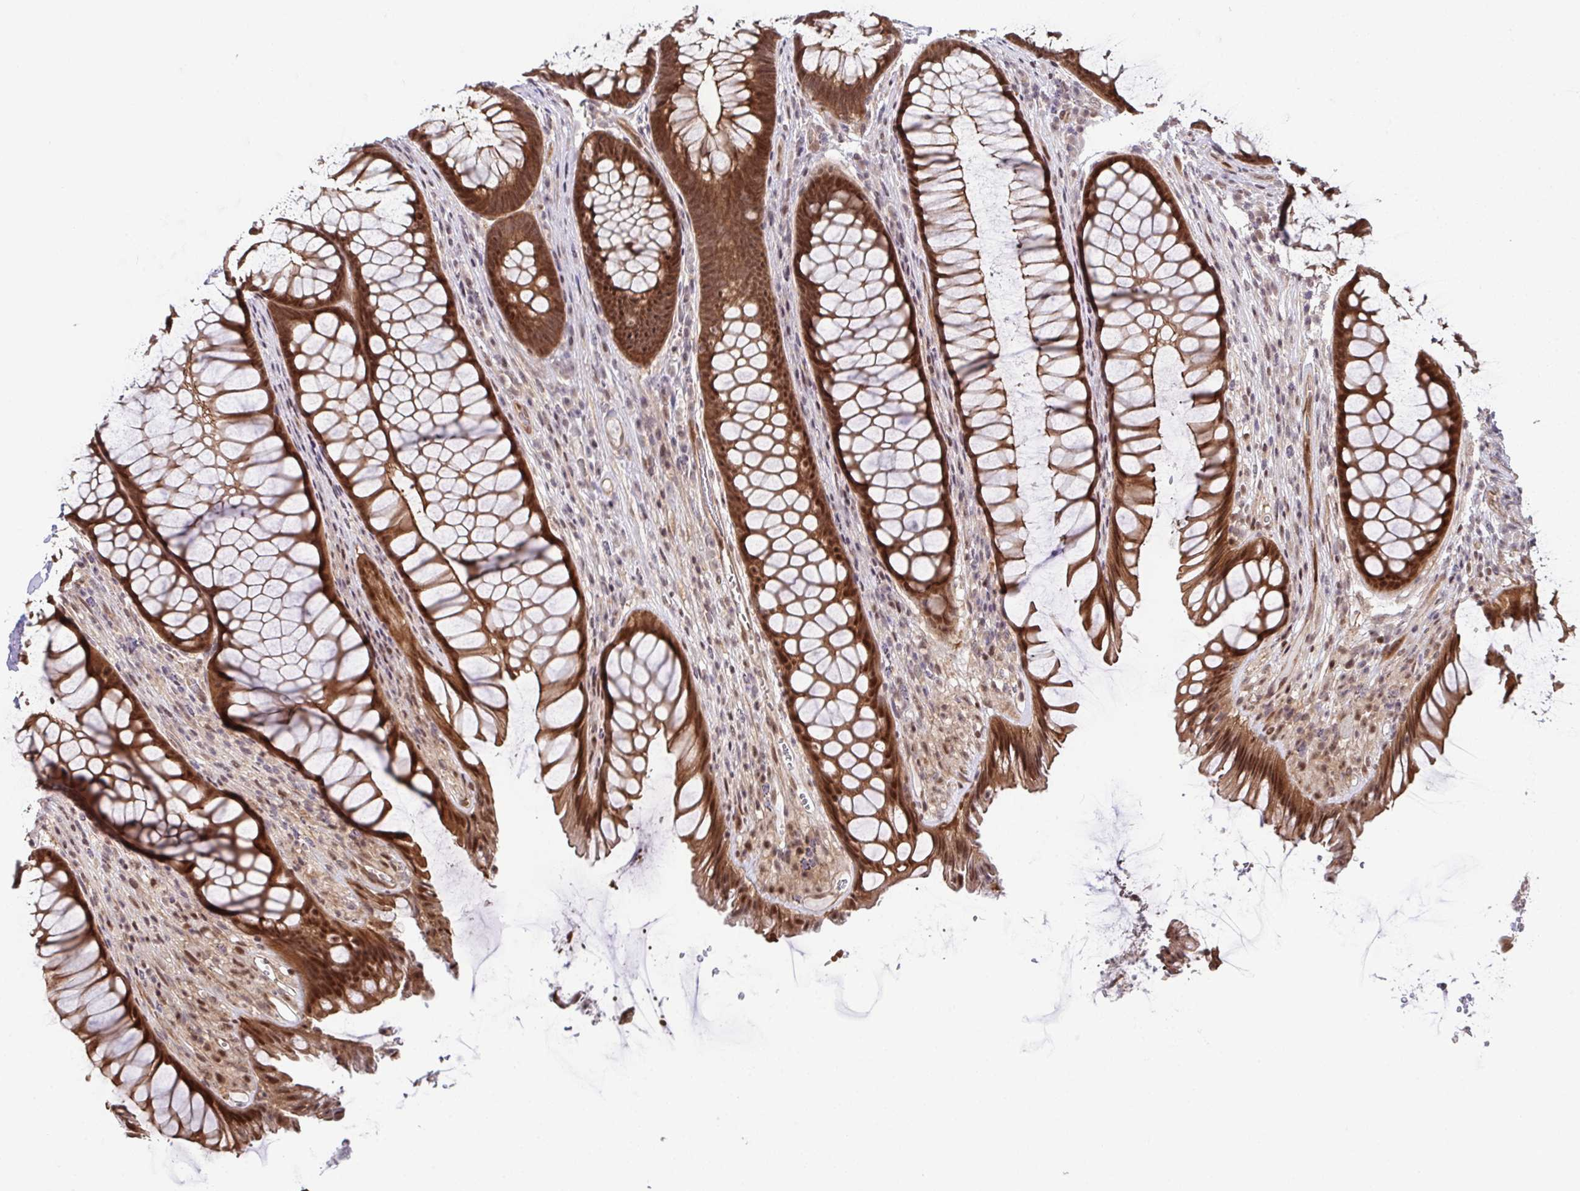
{"staining": {"intensity": "moderate", "quantity": ">75%", "location": "cytoplasmic/membranous,nuclear"}, "tissue": "rectum", "cell_type": "Glandular cells", "image_type": "normal", "snomed": [{"axis": "morphology", "description": "Normal tissue, NOS"}, {"axis": "topography", "description": "Rectum"}], "caption": "Immunohistochemistry histopathology image of unremarkable rectum: rectum stained using immunohistochemistry (IHC) displays medium levels of moderate protein expression localized specifically in the cytoplasmic/membranous,nuclear of glandular cells, appearing as a cytoplasmic/membranous,nuclear brown color.", "gene": "DNAJB1", "patient": {"sex": "male", "age": 53}}